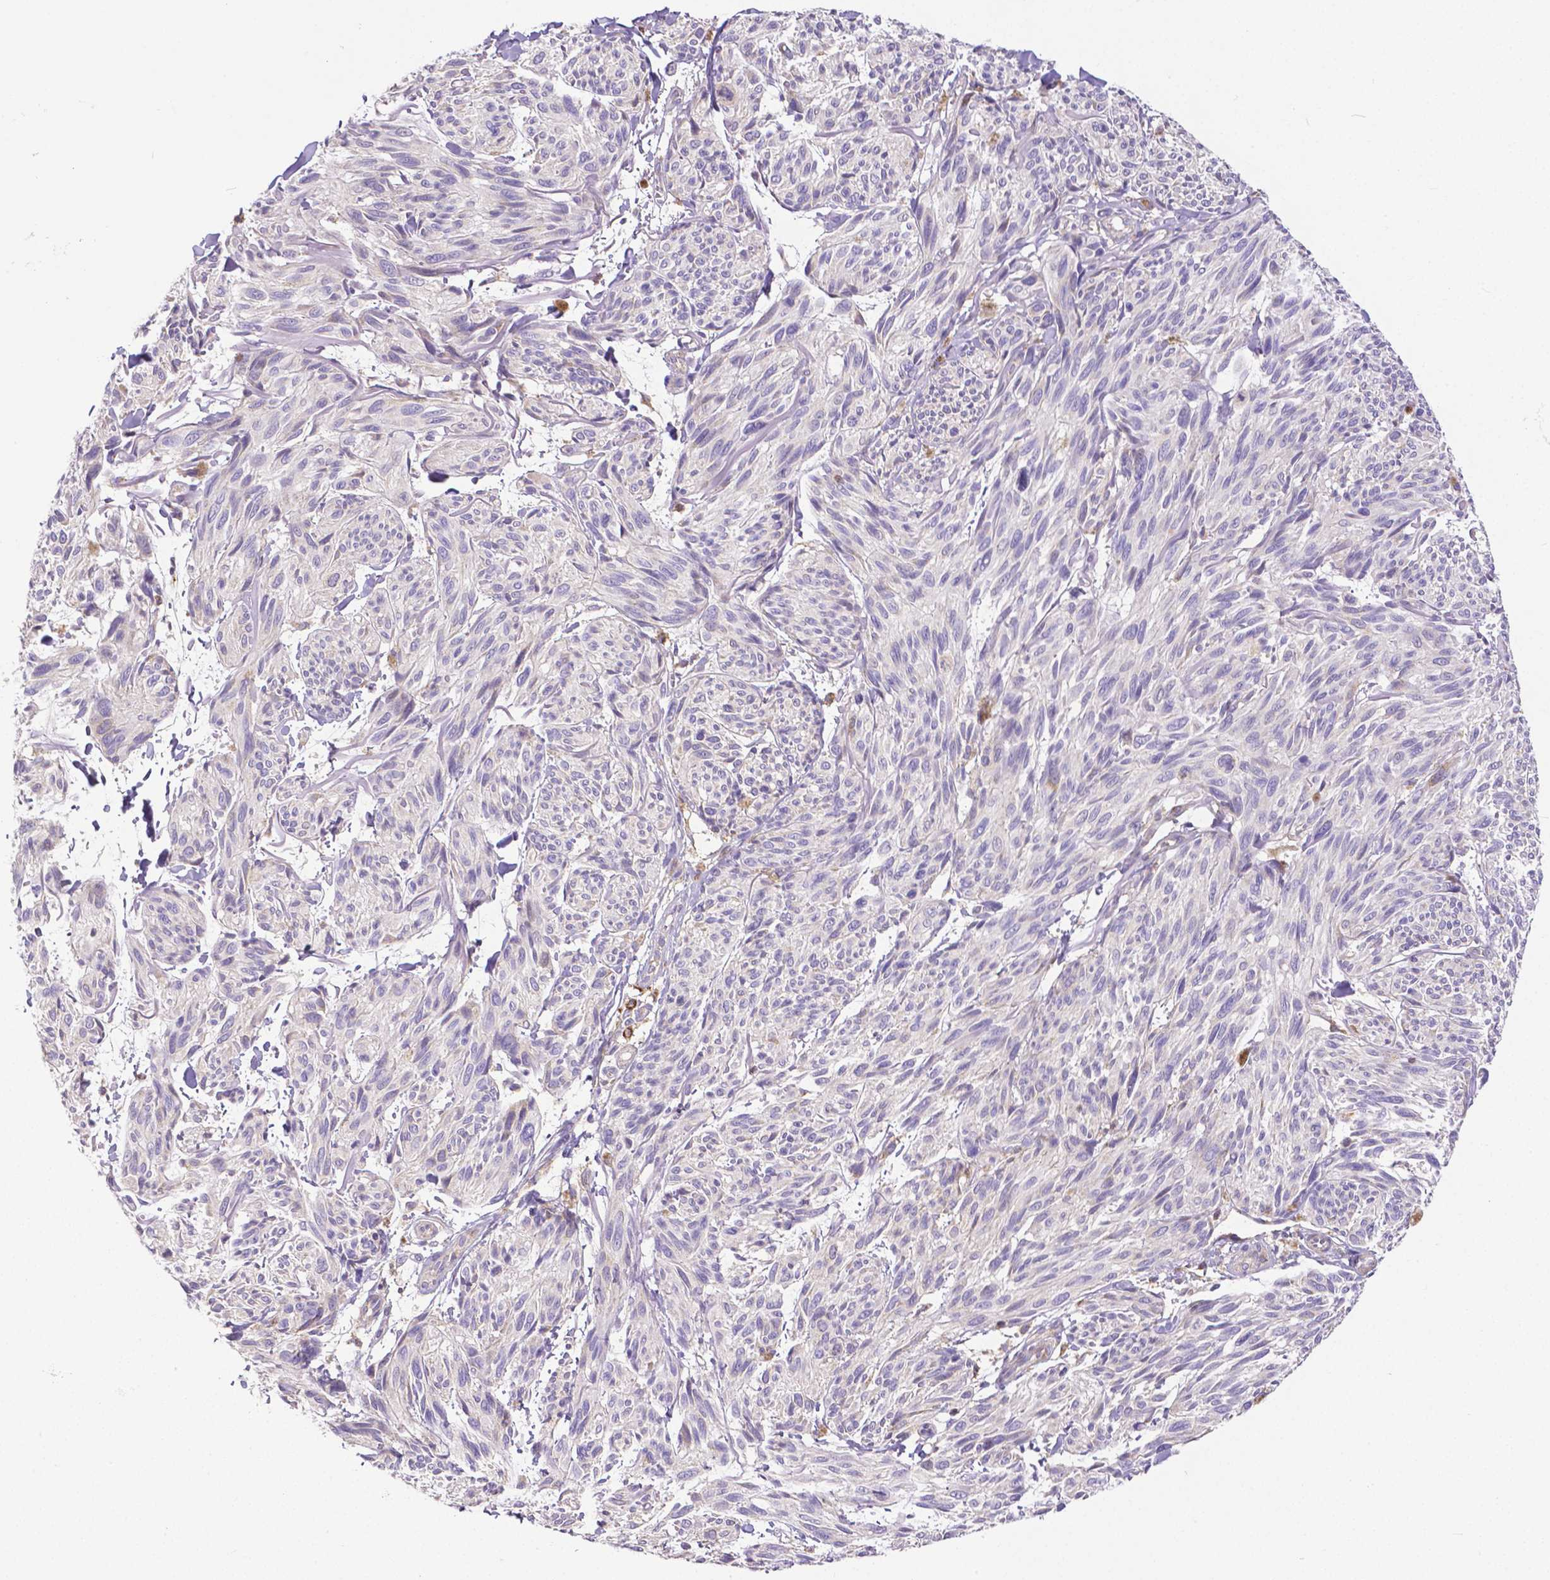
{"staining": {"intensity": "negative", "quantity": "none", "location": "none"}, "tissue": "melanoma", "cell_type": "Tumor cells", "image_type": "cancer", "snomed": [{"axis": "morphology", "description": "Malignant melanoma, NOS"}, {"axis": "topography", "description": "Skin"}], "caption": "Immunohistochemistry image of malignant melanoma stained for a protein (brown), which exhibits no staining in tumor cells.", "gene": "MCL1", "patient": {"sex": "male", "age": 79}}